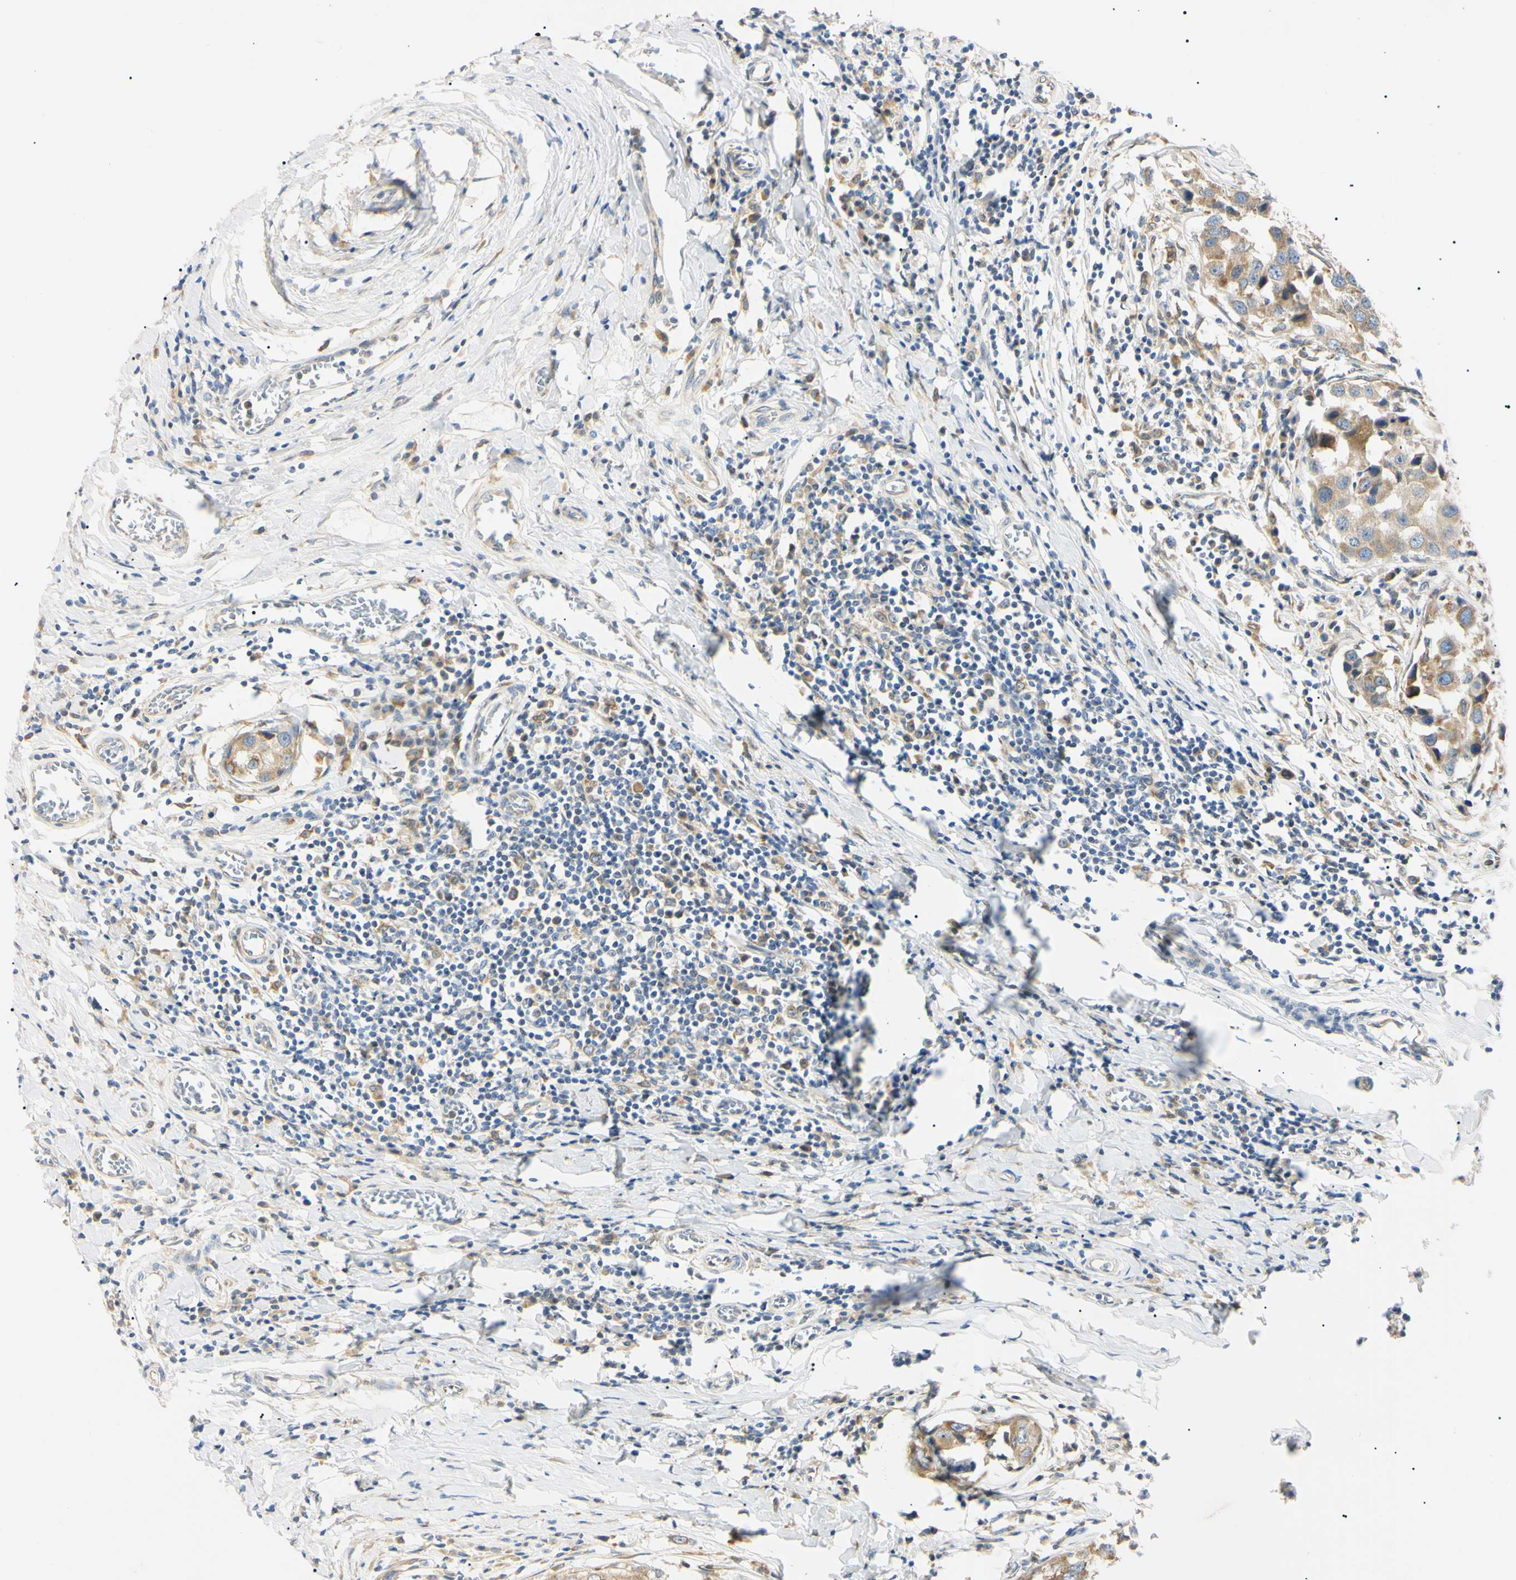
{"staining": {"intensity": "weak", "quantity": ">75%", "location": "cytoplasmic/membranous"}, "tissue": "breast cancer", "cell_type": "Tumor cells", "image_type": "cancer", "snomed": [{"axis": "morphology", "description": "Duct carcinoma"}, {"axis": "topography", "description": "Breast"}], "caption": "IHC histopathology image of neoplastic tissue: infiltrating ductal carcinoma (breast) stained using IHC reveals low levels of weak protein expression localized specifically in the cytoplasmic/membranous of tumor cells, appearing as a cytoplasmic/membranous brown color.", "gene": "DNAJB12", "patient": {"sex": "female", "age": 27}}